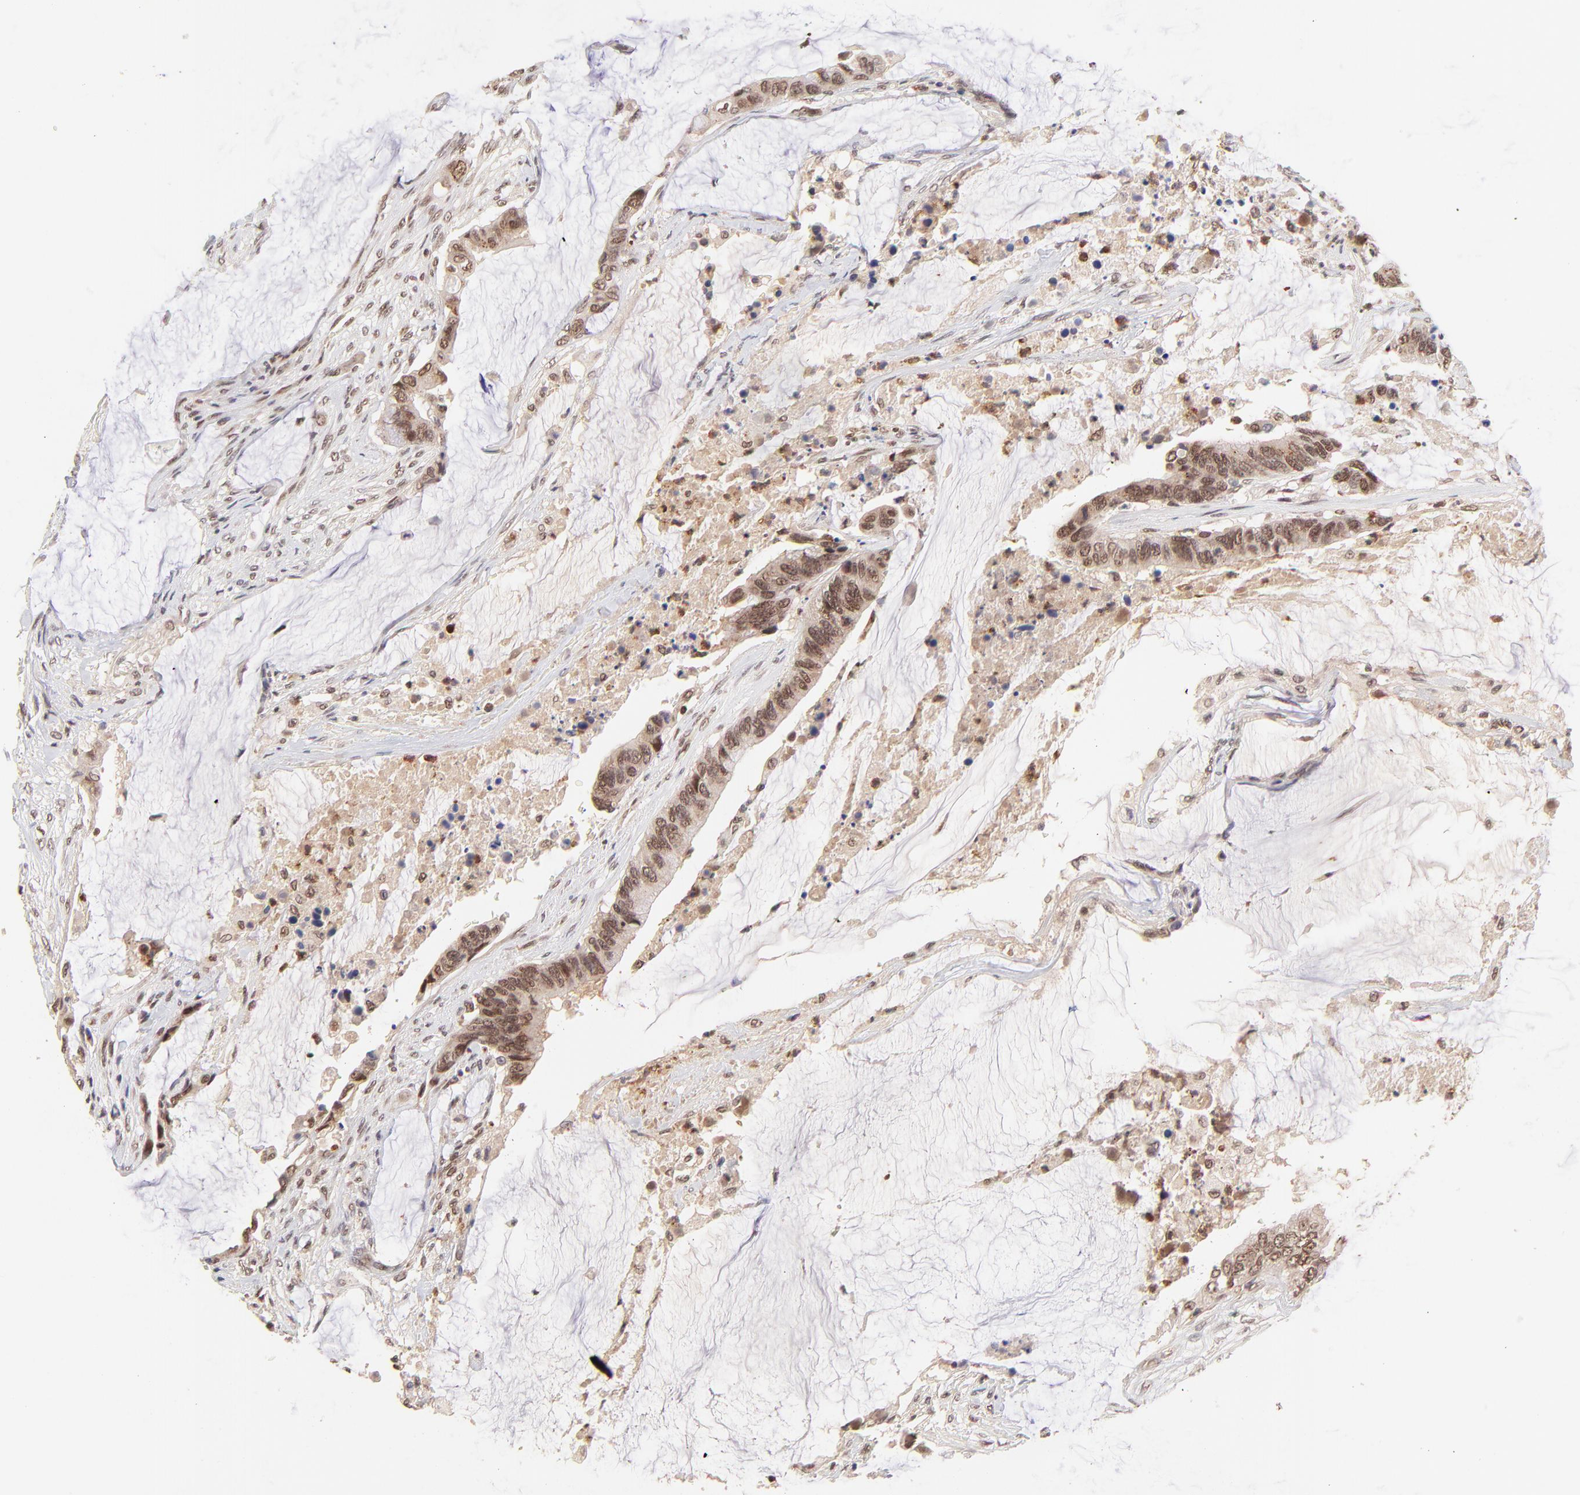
{"staining": {"intensity": "strong", "quantity": ">75%", "location": "nuclear"}, "tissue": "colorectal cancer", "cell_type": "Tumor cells", "image_type": "cancer", "snomed": [{"axis": "morphology", "description": "Adenocarcinoma, NOS"}, {"axis": "topography", "description": "Rectum"}], "caption": "Immunohistochemical staining of colorectal cancer reveals strong nuclear protein expression in about >75% of tumor cells. The protein of interest is shown in brown color, while the nuclei are stained blue.", "gene": "MED12", "patient": {"sex": "female", "age": 59}}